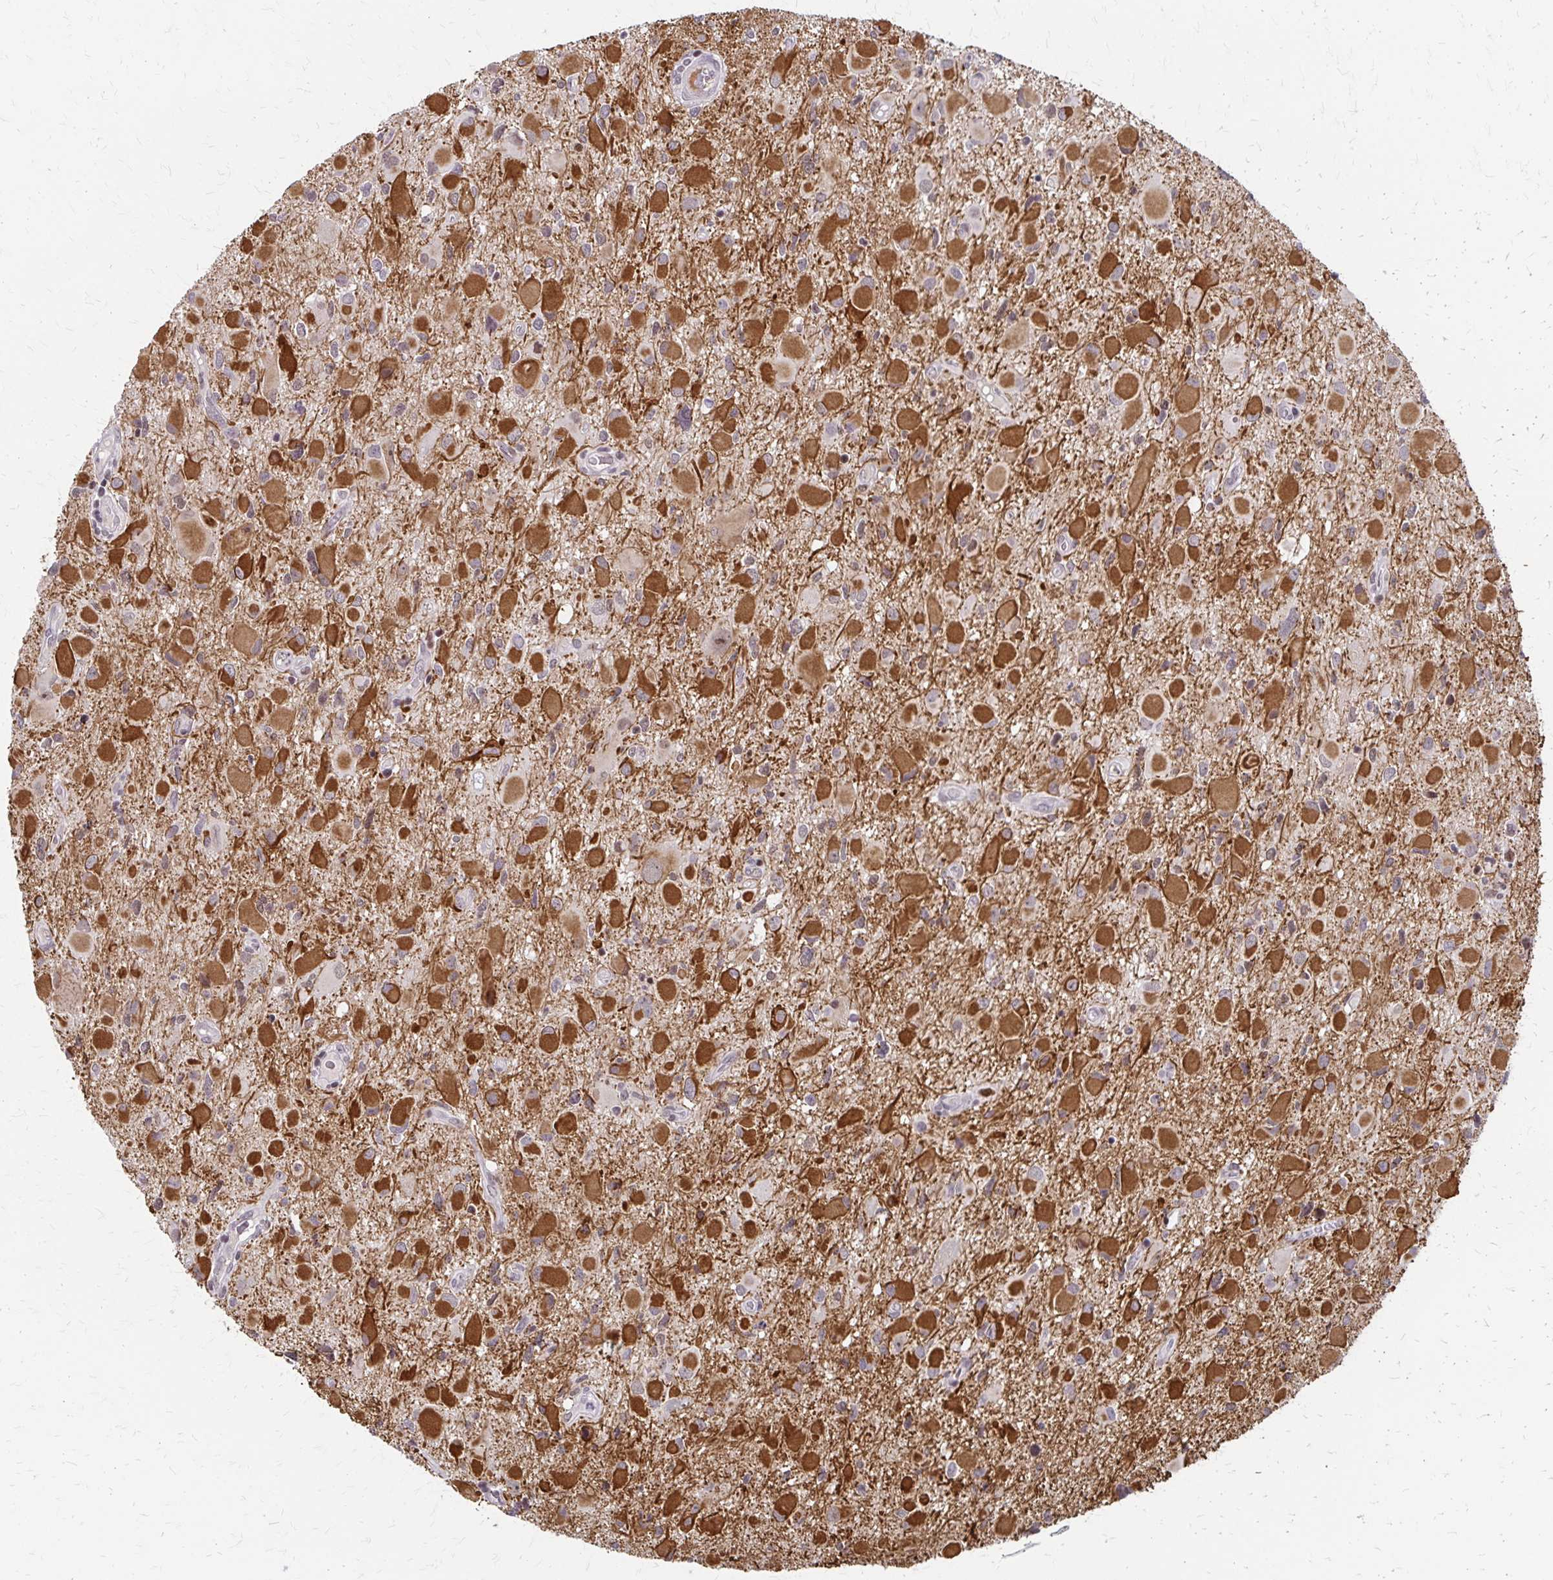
{"staining": {"intensity": "strong", "quantity": "<25%", "location": "cytoplasmic/membranous"}, "tissue": "glioma", "cell_type": "Tumor cells", "image_type": "cancer", "snomed": [{"axis": "morphology", "description": "Glioma, malignant, Low grade"}, {"axis": "topography", "description": "Brain"}], "caption": "Immunohistochemistry (IHC) of human malignant glioma (low-grade) reveals medium levels of strong cytoplasmic/membranous expression in about <25% of tumor cells. (Brightfield microscopy of DAB IHC at high magnification).", "gene": "EED", "patient": {"sex": "female", "age": 32}}